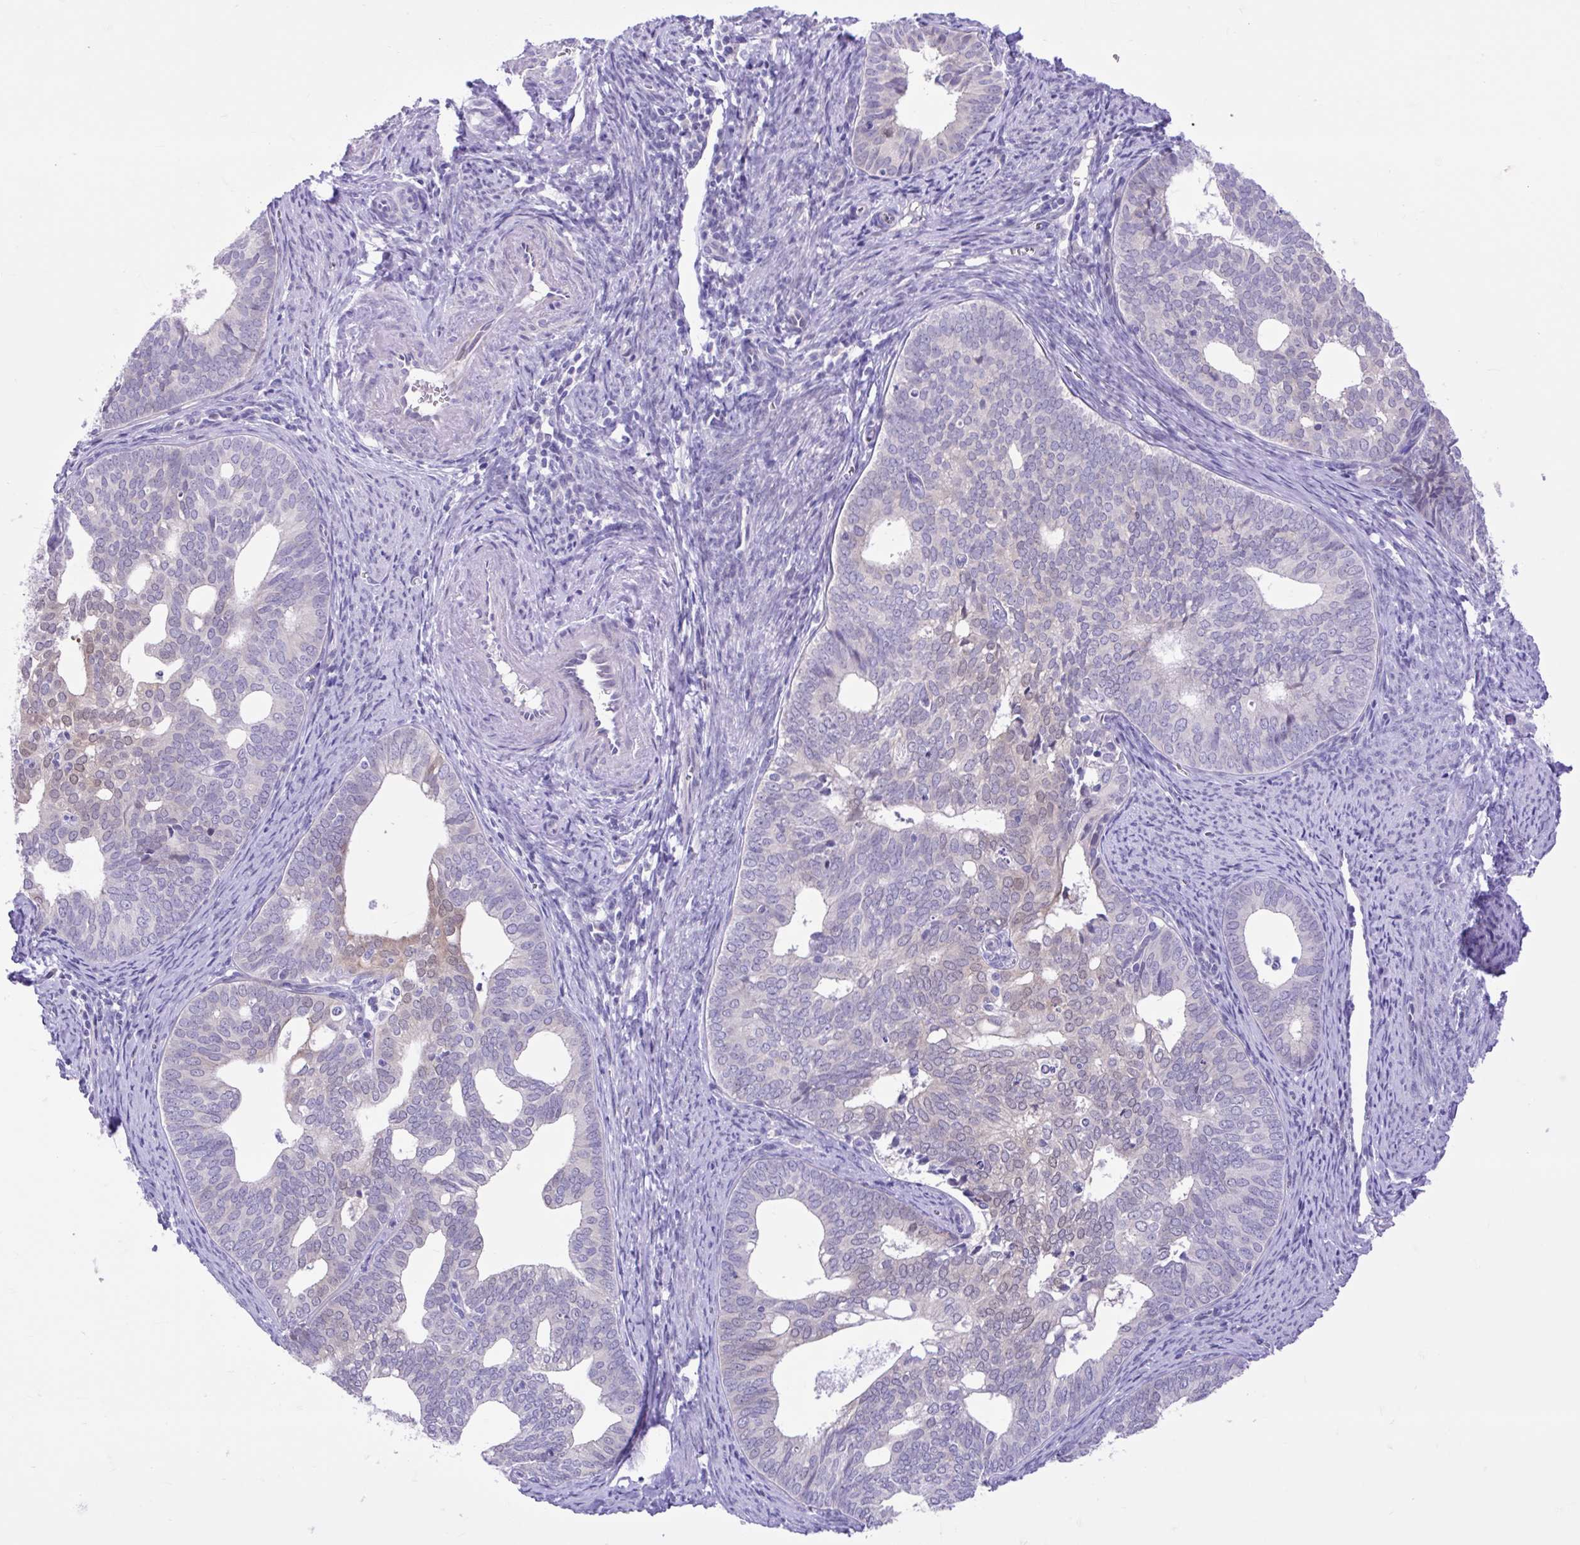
{"staining": {"intensity": "negative", "quantity": "none", "location": "none"}, "tissue": "endometrial cancer", "cell_type": "Tumor cells", "image_type": "cancer", "snomed": [{"axis": "morphology", "description": "Adenocarcinoma, NOS"}, {"axis": "topography", "description": "Endometrium"}], "caption": "Tumor cells show no significant protein expression in endometrial cancer (adenocarcinoma).", "gene": "FAM153A", "patient": {"sex": "female", "age": 75}}